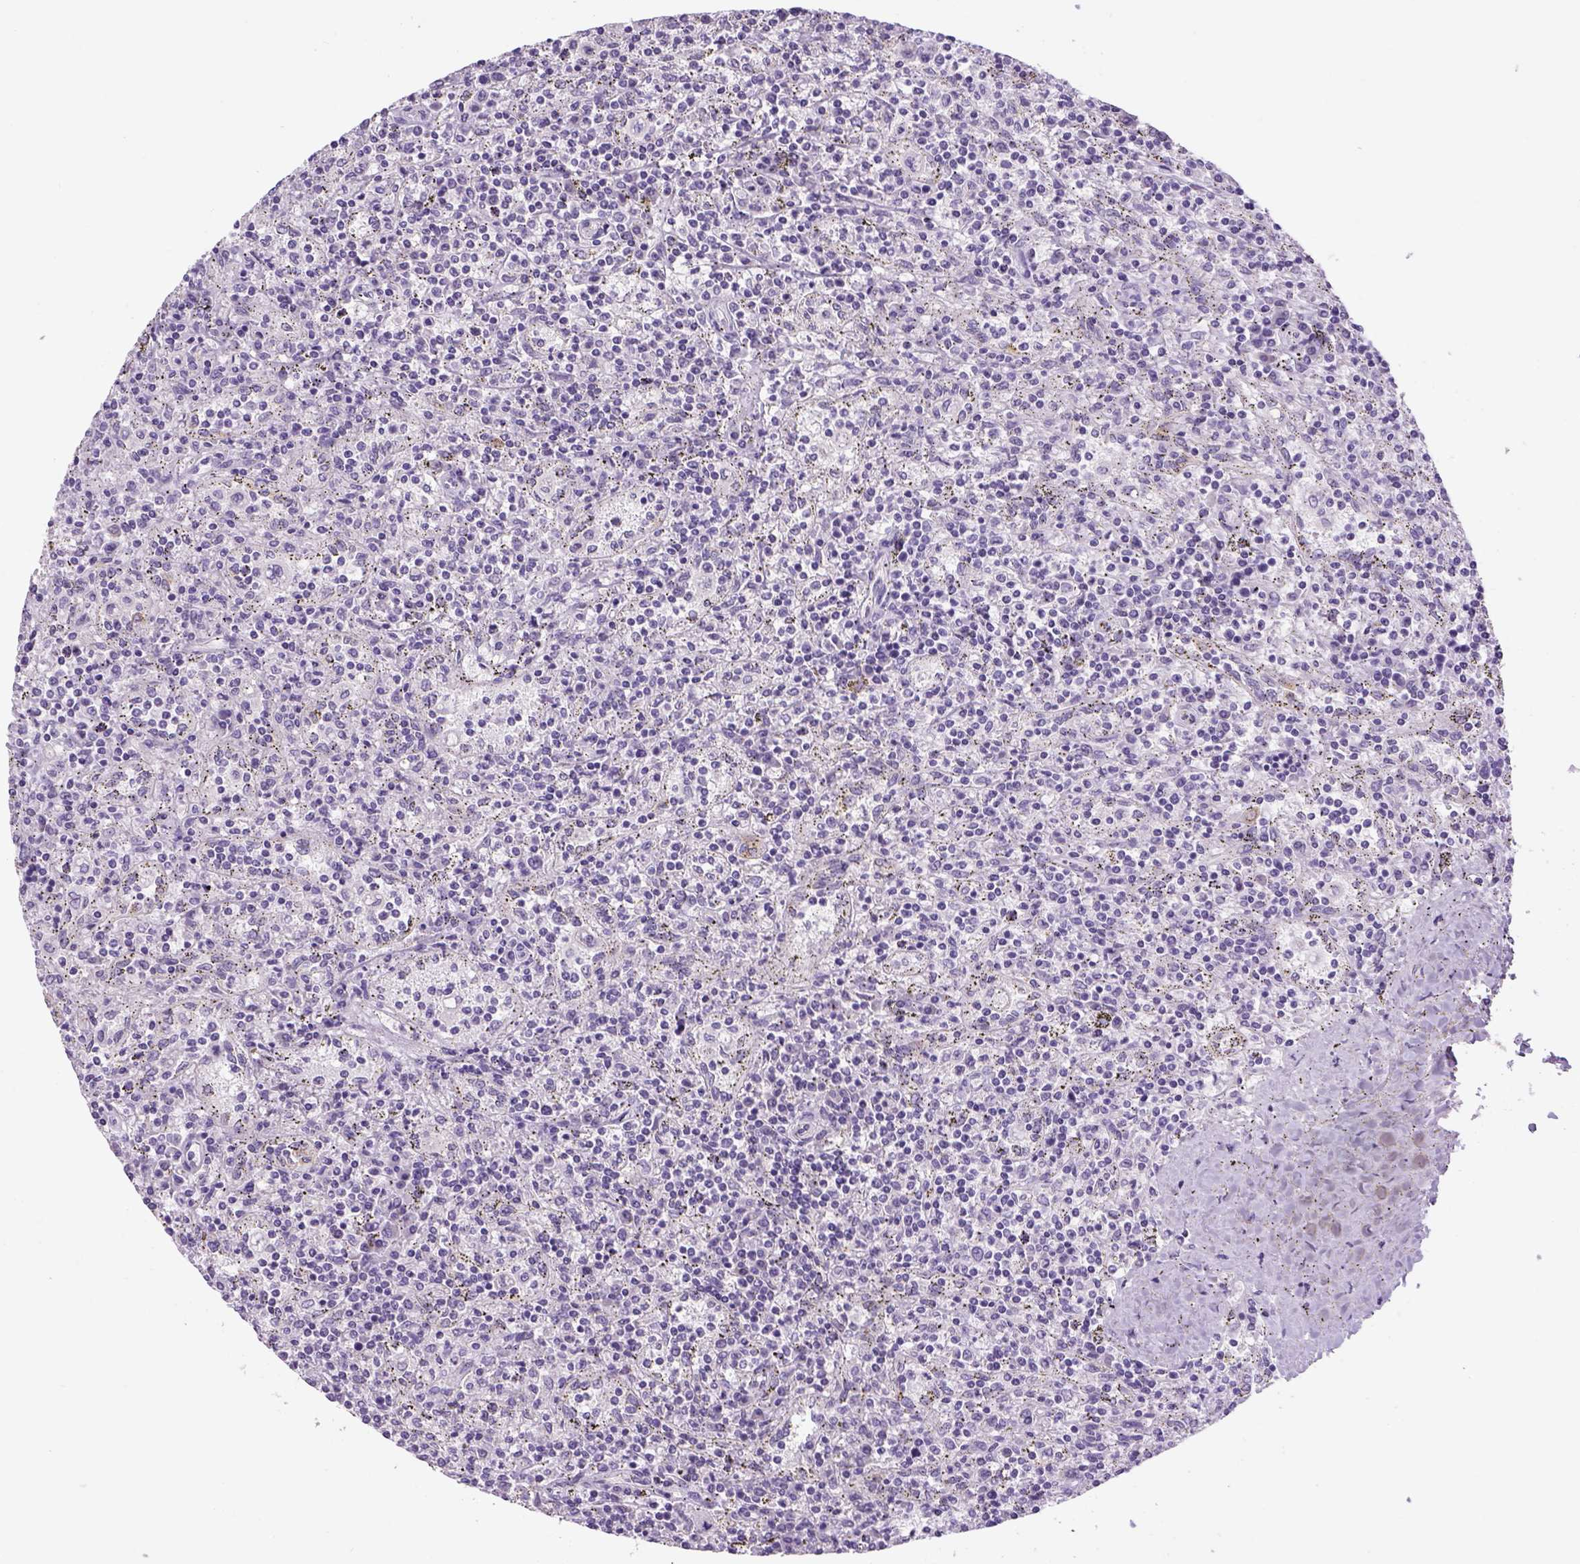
{"staining": {"intensity": "negative", "quantity": "none", "location": "none"}, "tissue": "lymphoma", "cell_type": "Tumor cells", "image_type": "cancer", "snomed": [{"axis": "morphology", "description": "Malignant lymphoma, non-Hodgkin's type, Low grade"}, {"axis": "topography", "description": "Spleen"}], "caption": "Tumor cells are negative for brown protein staining in low-grade malignant lymphoma, non-Hodgkin's type. (DAB IHC with hematoxylin counter stain).", "gene": "DBH", "patient": {"sex": "male", "age": 62}}